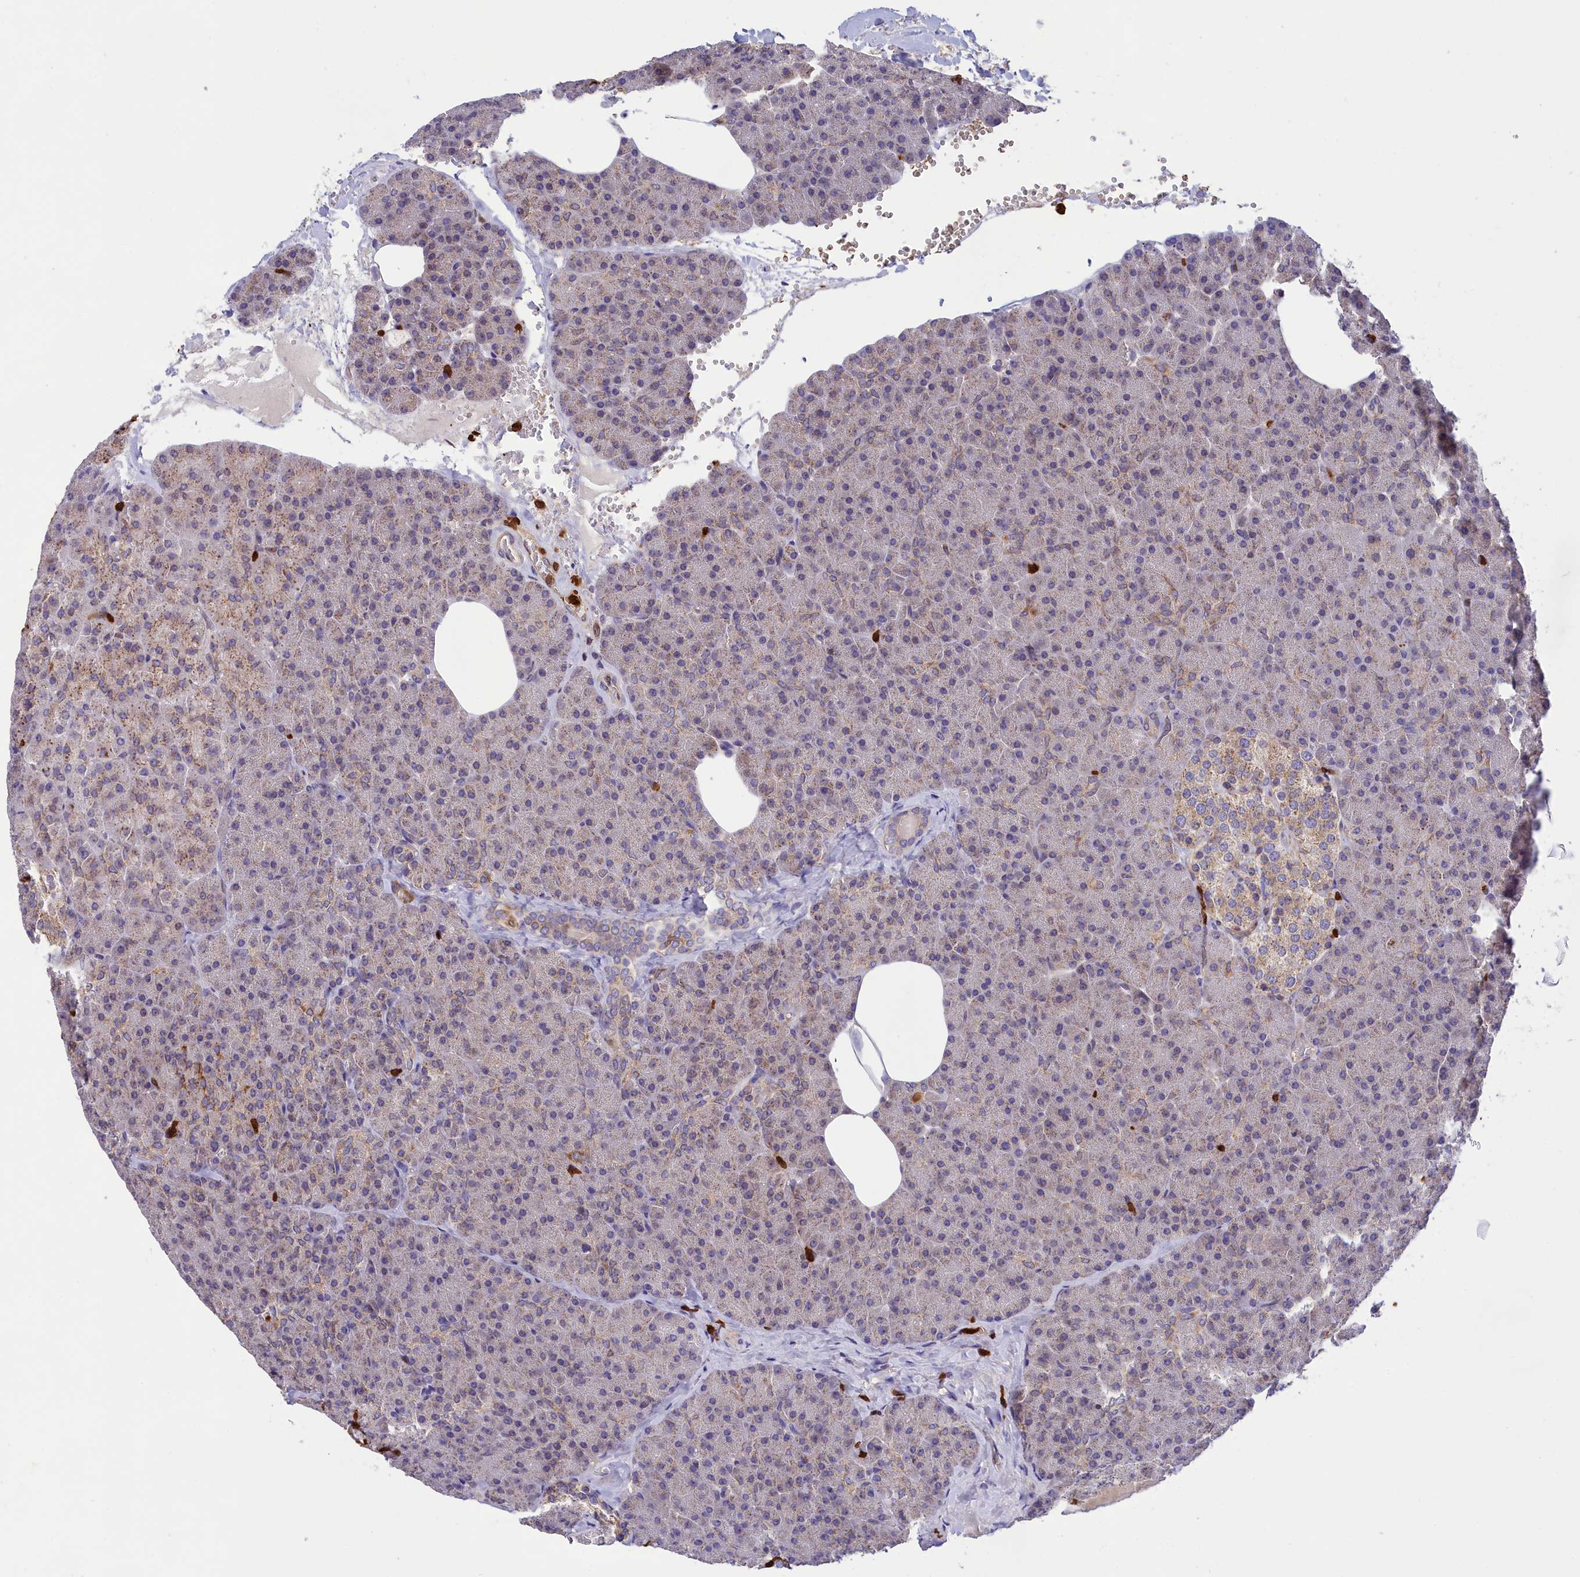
{"staining": {"intensity": "moderate", "quantity": "<25%", "location": "cytoplasmic/membranous"}, "tissue": "pancreas", "cell_type": "Exocrine glandular cells", "image_type": "normal", "snomed": [{"axis": "morphology", "description": "Normal tissue, NOS"}, {"axis": "morphology", "description": "Carcinoid, malignant, NOS"}, {"axis": "topography", "description": "Pancreas"}], "caption": "Normal pancreas reveals moderate cytoplasmic/membranous positivity in about <25% of exocrine glandular cells, visualized by immunohistochemistry.", "gene": "PKHD1L1", "patient": {"sex": "female", "age": 35}}